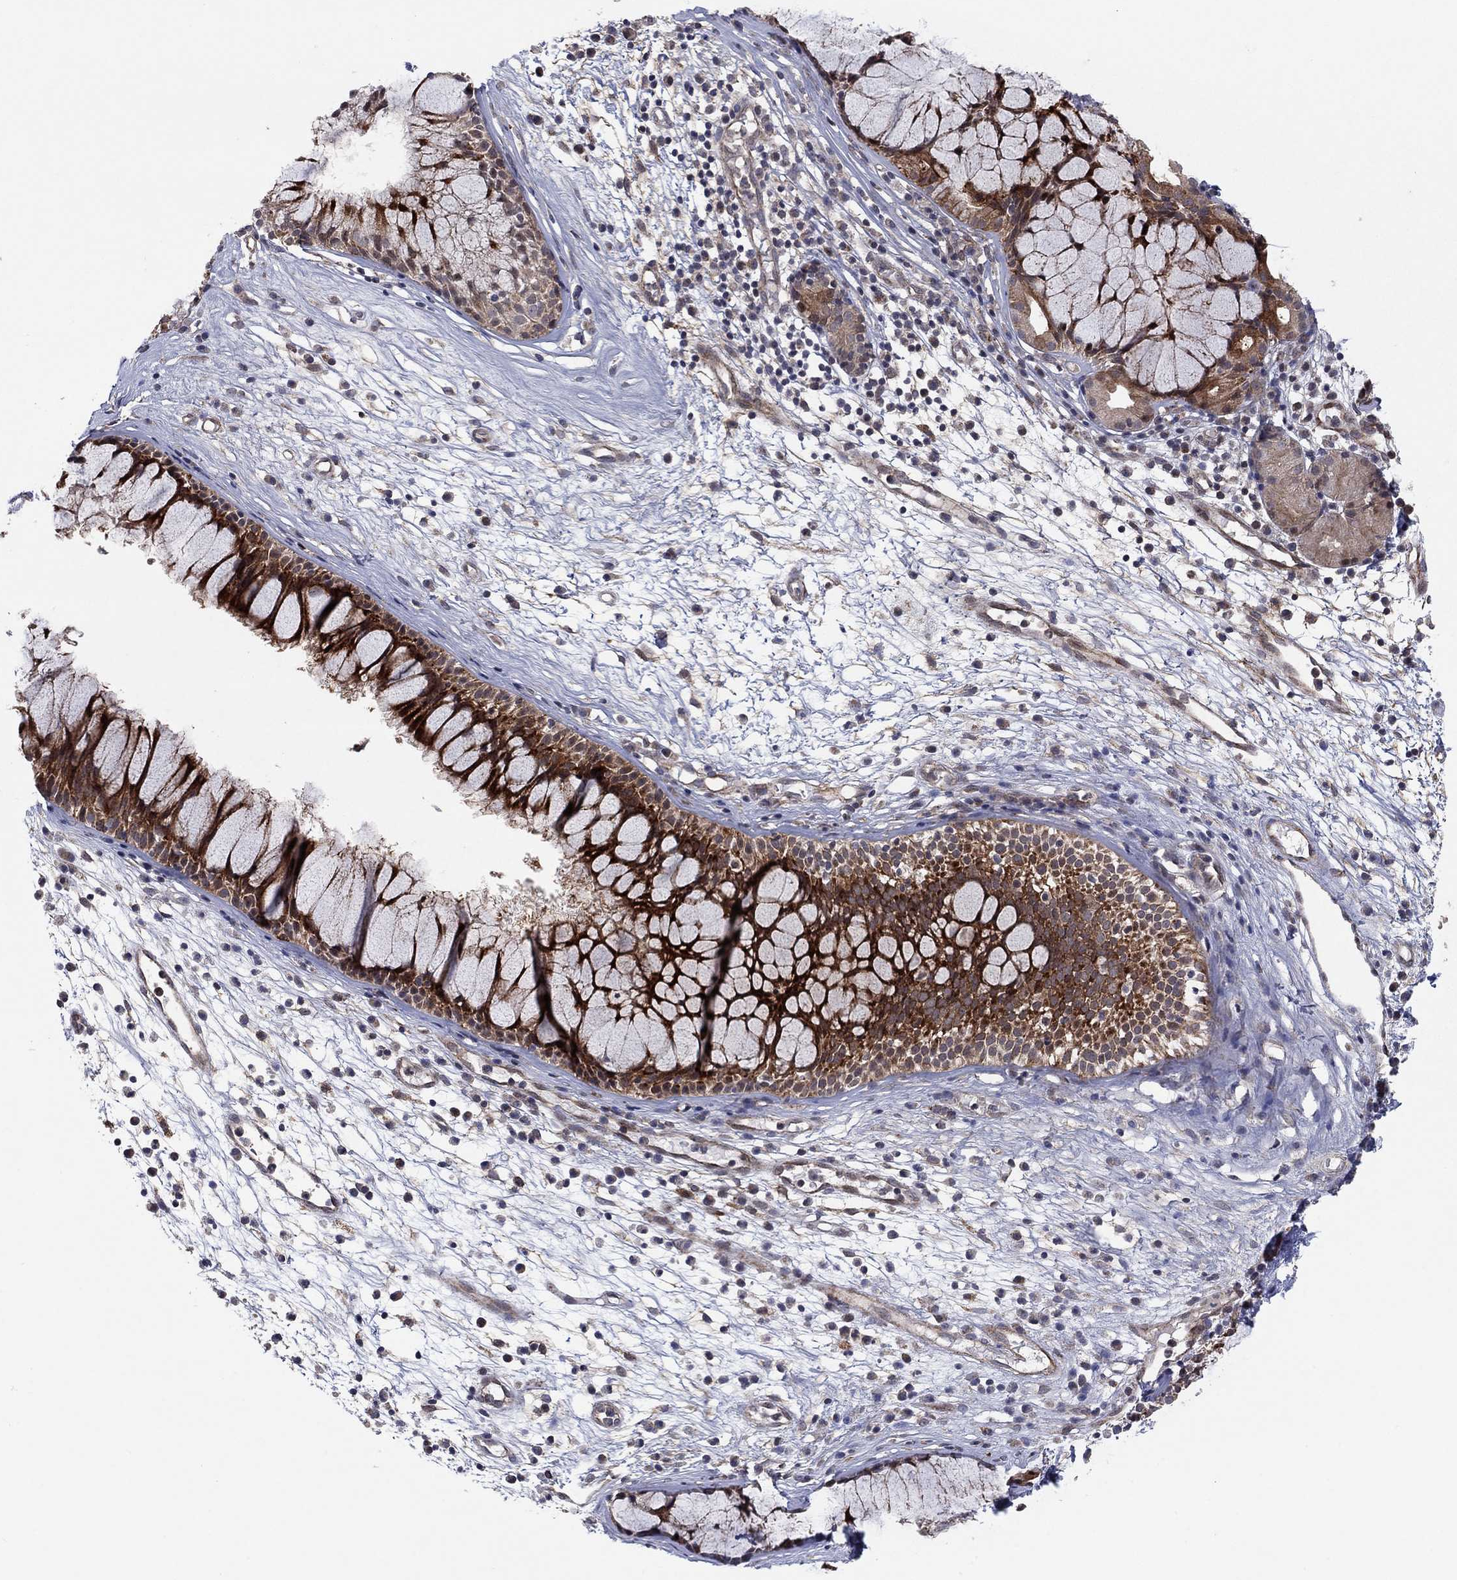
{"staining": {"intensity": "strong", "quantity": ">75%", "location": "cytoplasmic/membranous"}, "tissue": "nasopharynx", "cell_type": "Respiratory epithelial cells", "image_type": "normal", "snomed": [{"axis": "morphology", "description": "Normal tissue, NOS"}, {"axis": "topography", "description": "Nasopharynx"}], "caption": "IHC (DAB (3,3'-diaminobenzidine)) staining of benign human nasopharynx shows strong cytoplasmic/membranous protein positivity in approximately >75% of respiratory epithelial cells.", "gene": "ZNF395", "patient": {"sex": "male", "age": 77}}